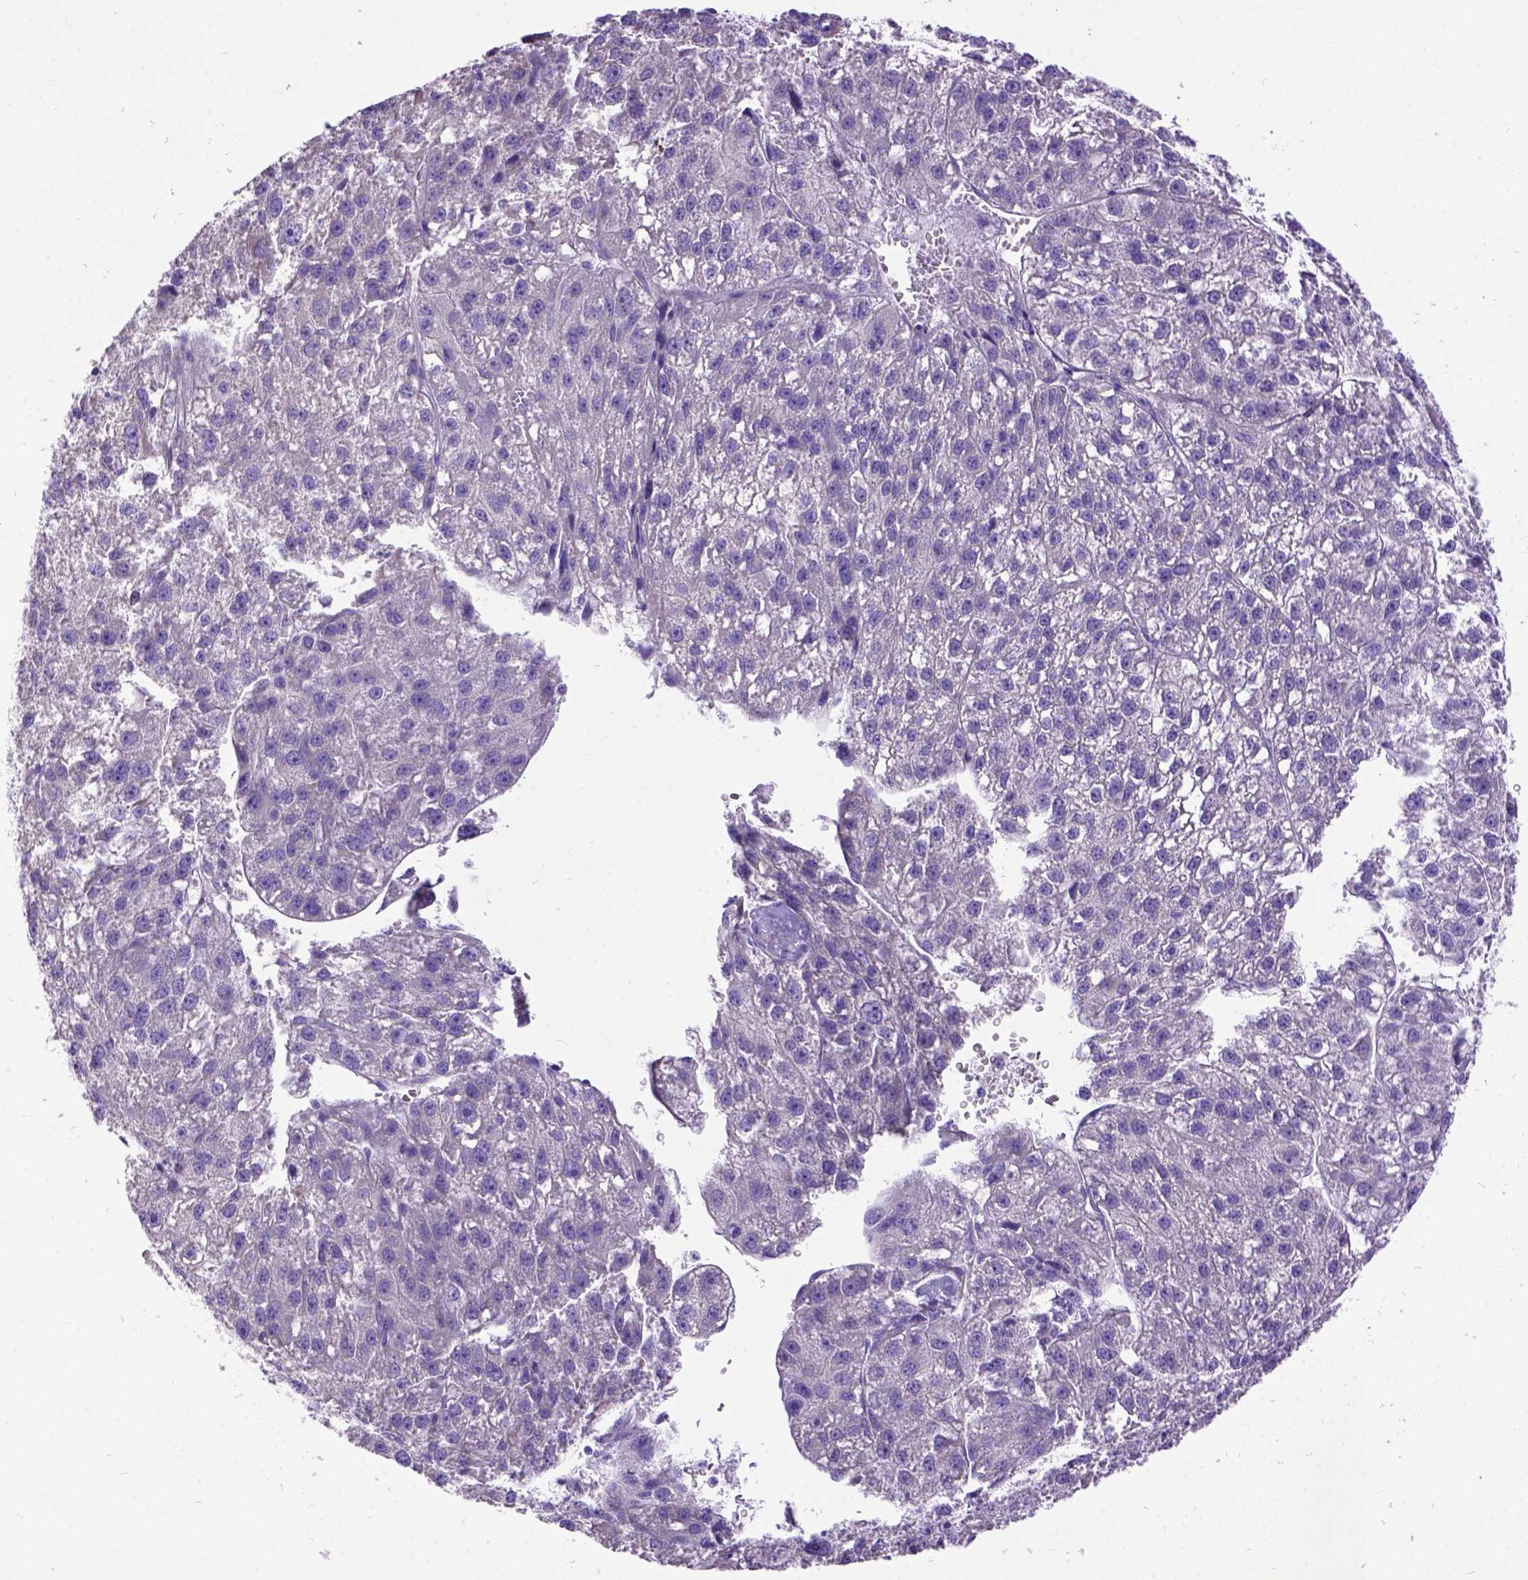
{"staining": {"intensity": "negative", "quantity": "none", "location": "none"}, "tissue": "liver cancer", "cell_type": "Tumor cells", "image_type": "cancer", "snomed": [{"axis": "morphology", "description": "Carcinoma, Hepatocellular, NOS"}, {"axis": "topography", "description": "Liver"}], "caption": "High power microscopy photomicrograph of an immunohistochemistry (IHC) histopathology image of hepatocellular carcinoma (liver), revealing no significant staining in tumor cells.", "gene": "CFAP54", "patient": {"sex": "female", "age": 70}}